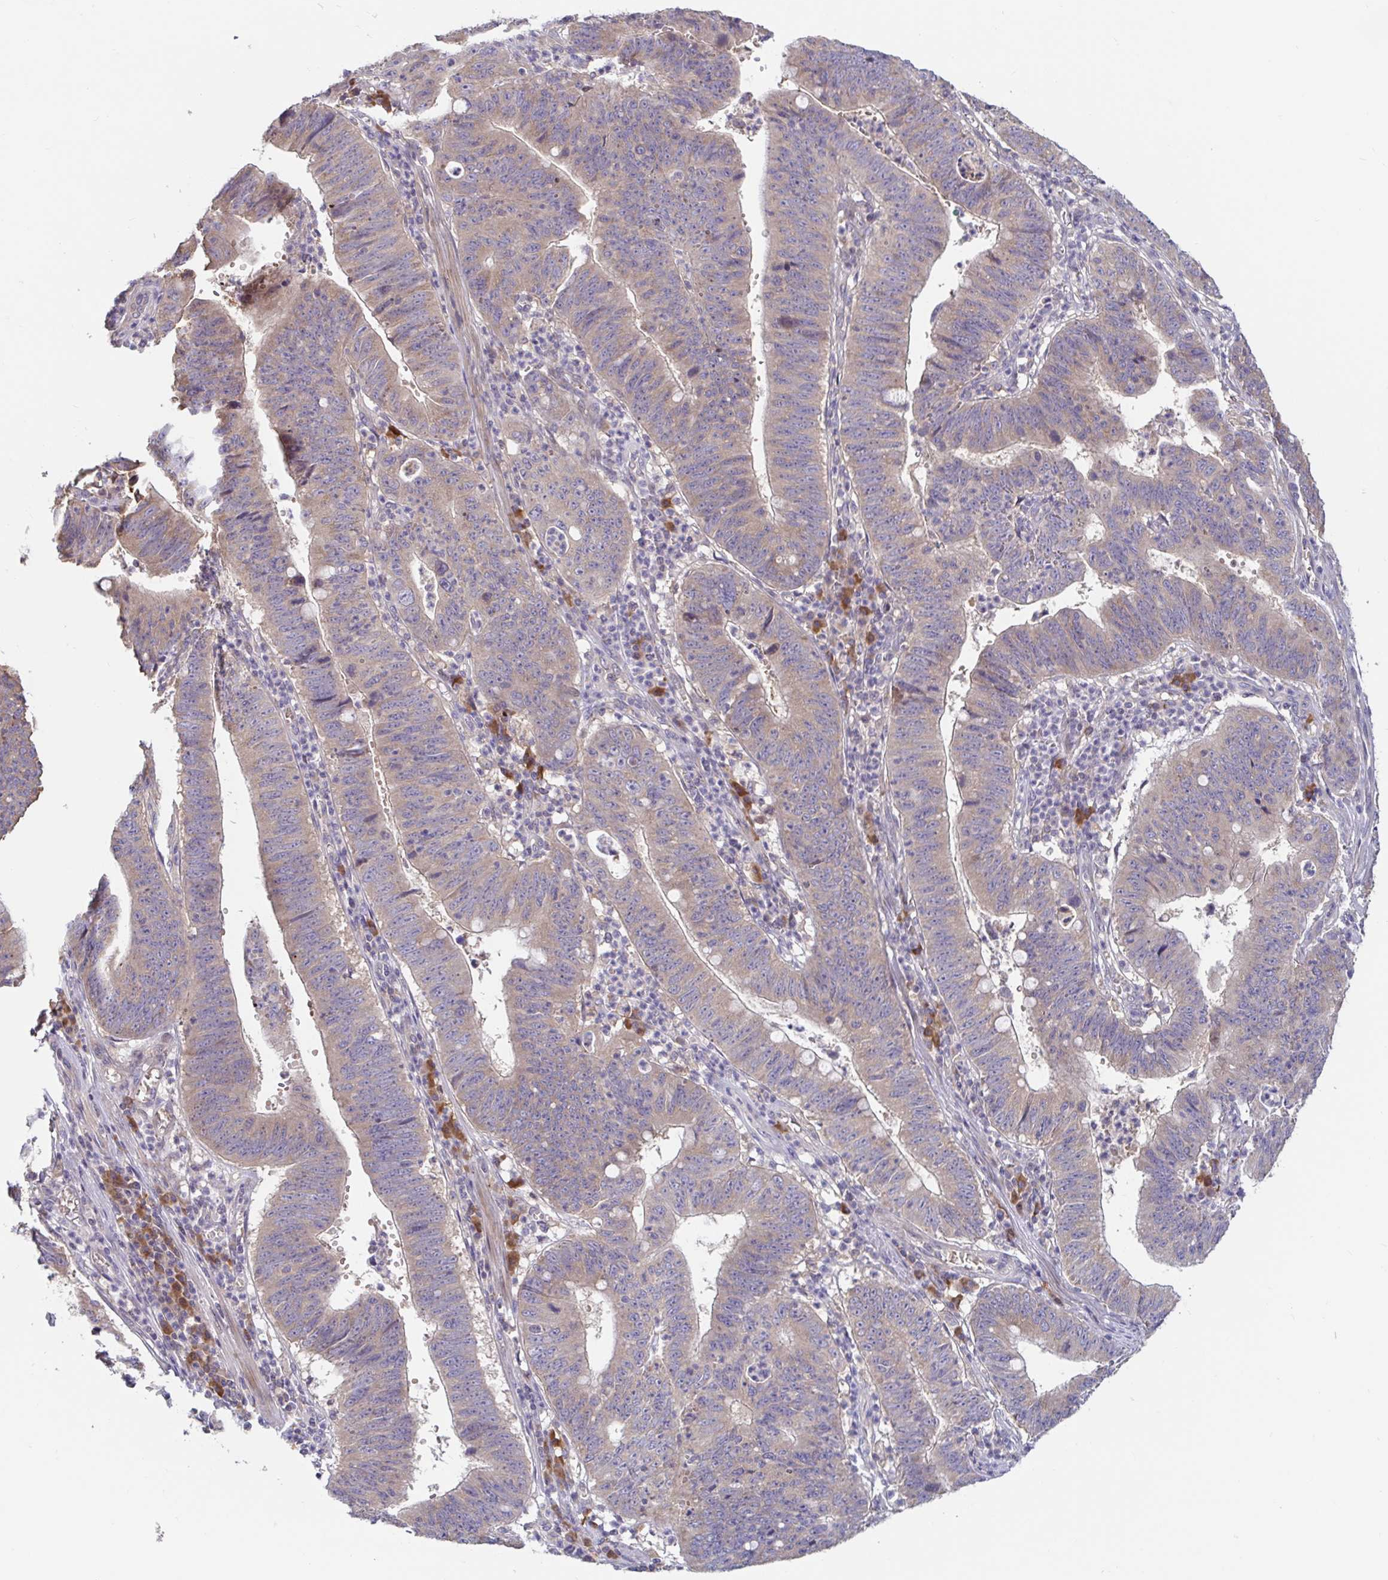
{"staining": {"intensity": "weak", "quantity": "25%-75%", "location": "cytoplasmic/membranous"}, "tissue": "stomach cancer", "cell_type": "Tumor cells", "image_type": "cancer", "snomed": [{"axis": "morphology", "description": "Adenocarcinoma, NOS"}, {"axis": "topography", "description": "Stomach"}], "caption": "Stomach cancer tissue exhibits weak cytoplasmic/membranous staining in approximately 25%-75% of tumor cells, visualized by immunohistochemistry.", "gene": "LARP1", "patient": {"sex": "male", "age": 59}}